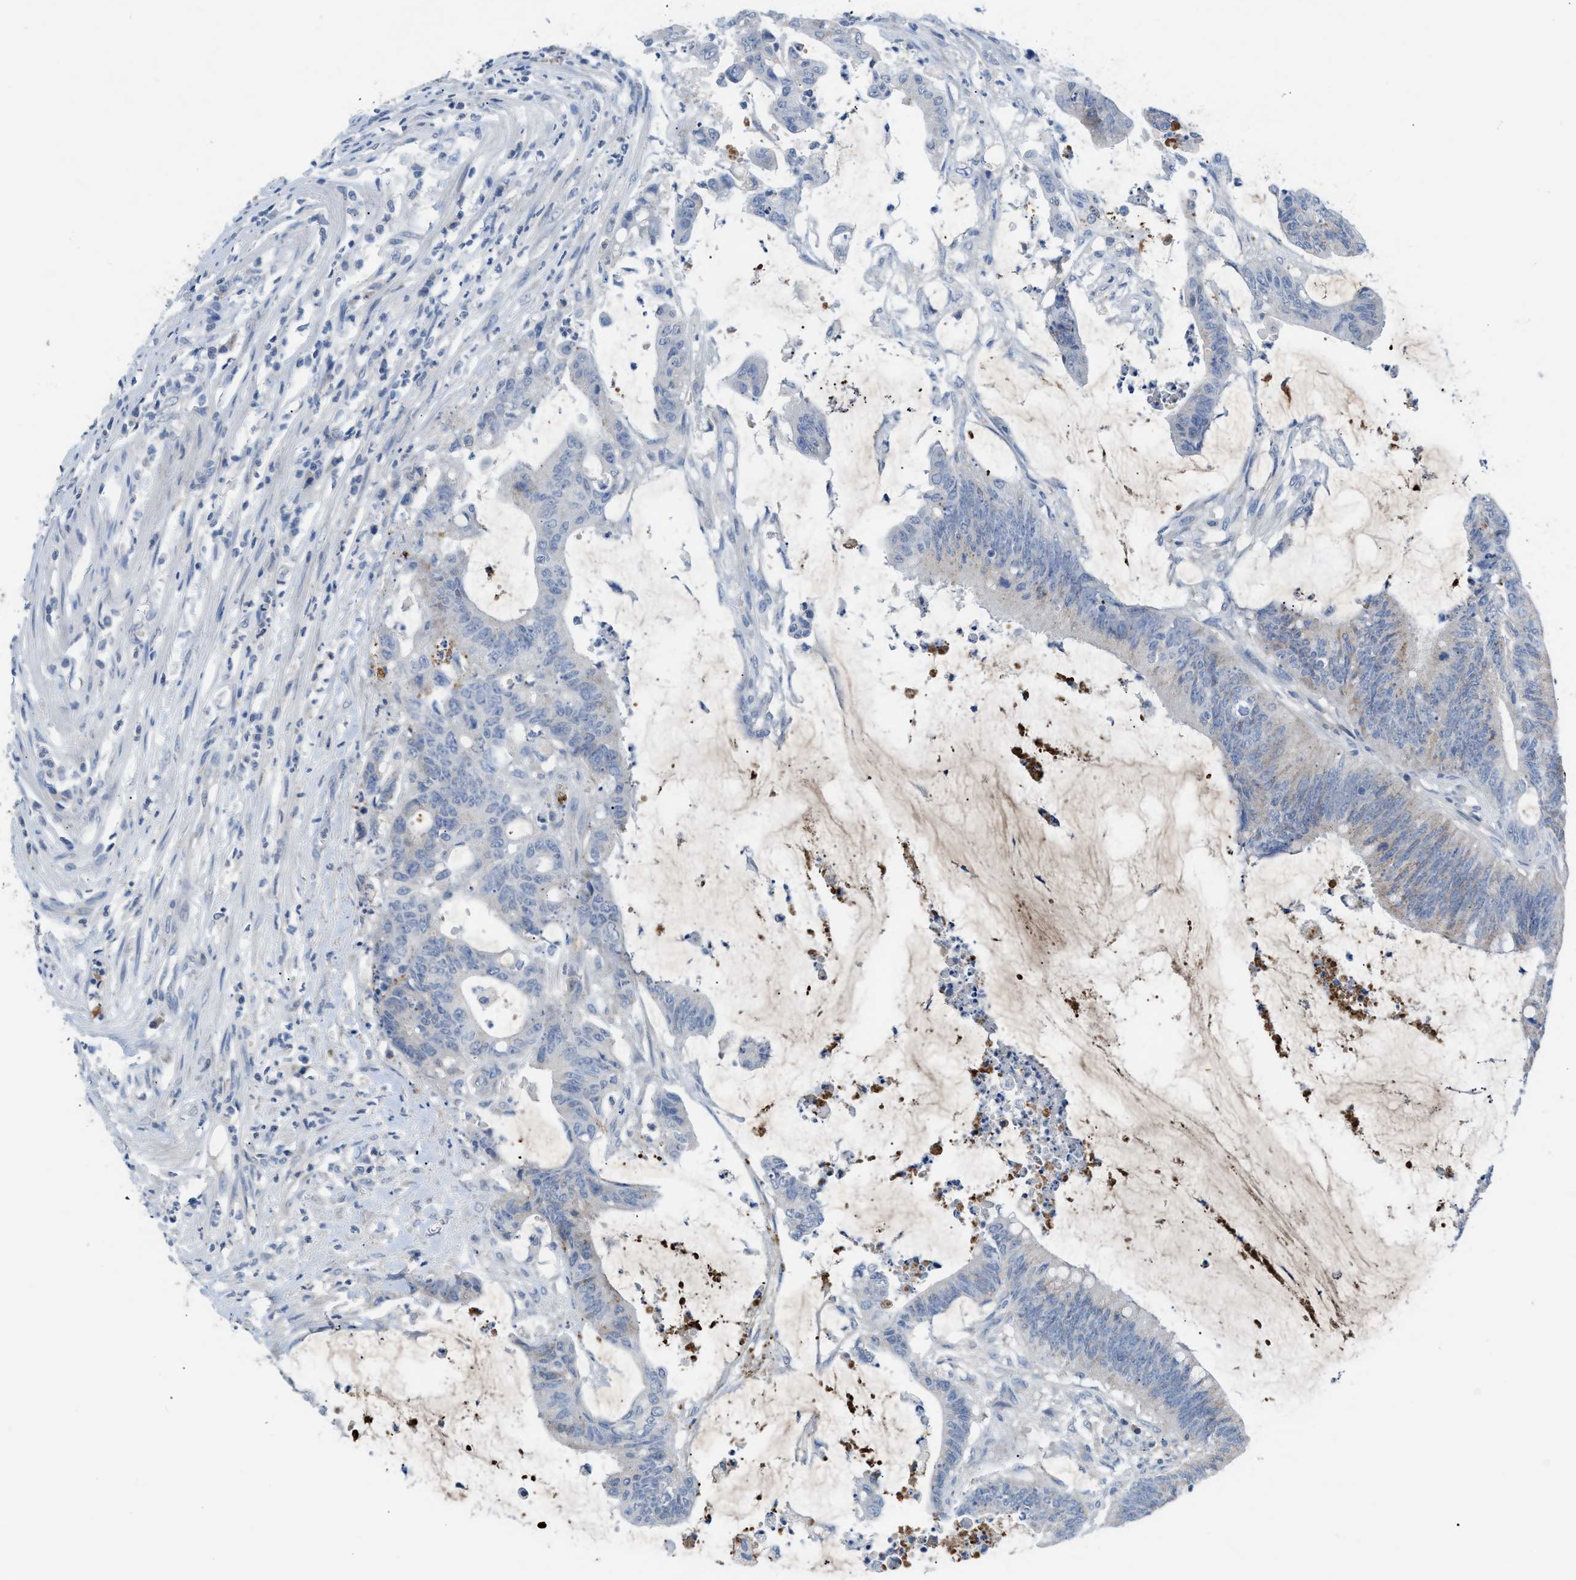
{"staining": {"intensity": "weak", "quantity": "<25%", "location": "cytoplasmic/membranous"}, "tissue": "colorectal cancer", "cell_type": "Tumor cells", "image_type": "cancer", "snomed": [{"axis": "morphology", "description": "Adenocarcinoma, NOS"}, {"axis": "topography", "description": "Rectum"}], "caption": "Tumor cells show no significant expression in colorectal adenocarcinoma.", "gene": "HPX", "patient": {"sex": "female", "age": 66}}